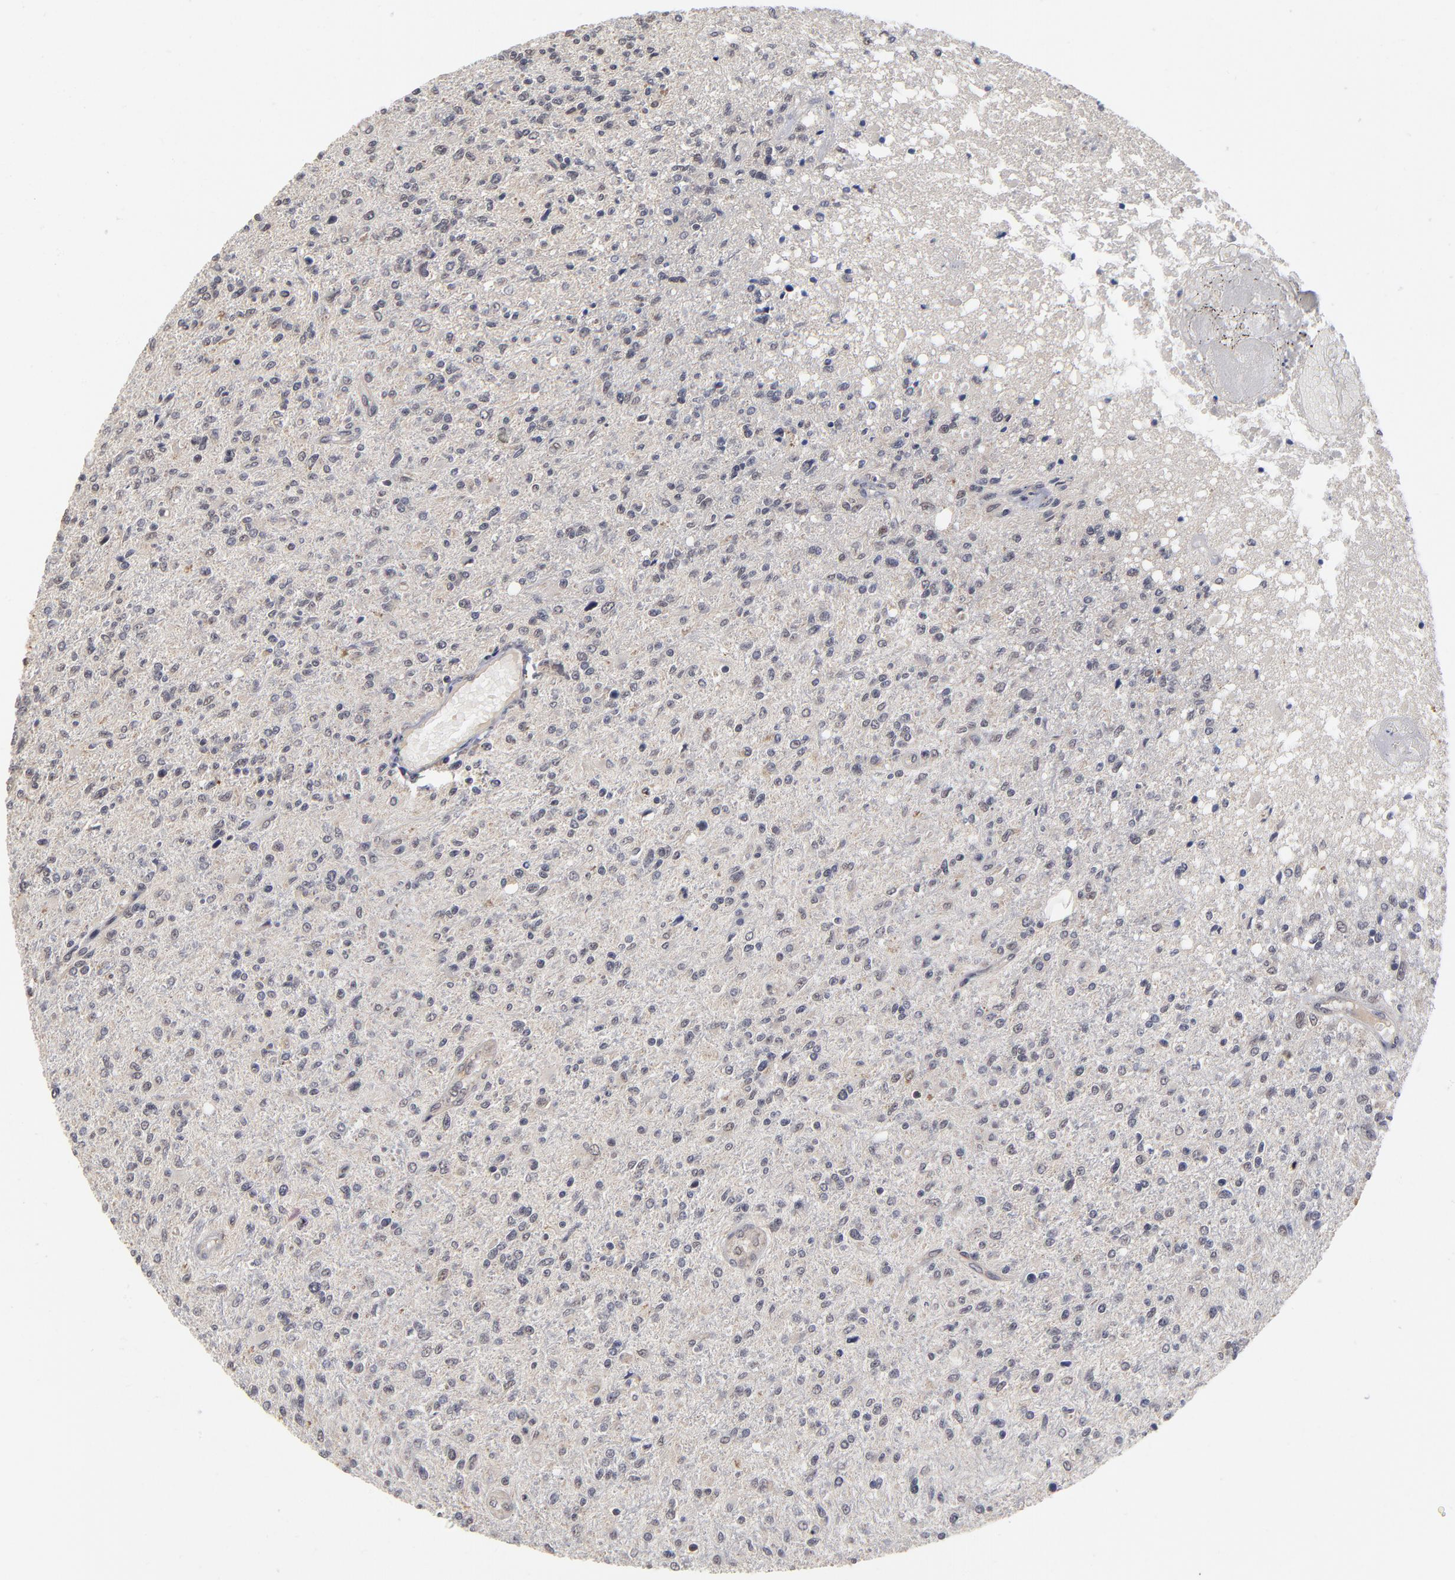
{"staining": {"intensity": "negative", "quantity": "none", "location": "none"}, "tissue": "glioma", "cell_type": "Tumor cells", "image_type": "cancer", "snomed": [{"axis": "morphology", "description": "Glioma, malignant, High grade"}, {"axis": "topography", "description": "Cerebral cortex"}], "caption": "Protein analysis of malignant high-grade glioma reveals no significant staining in tumor cells. Brightfield microscopy of IHC stained with DAB (brown) and hematoxylin (blue), captured at high magnification.", "gene": "WSB1", "patient": {"sex": "male", "age": 76}}